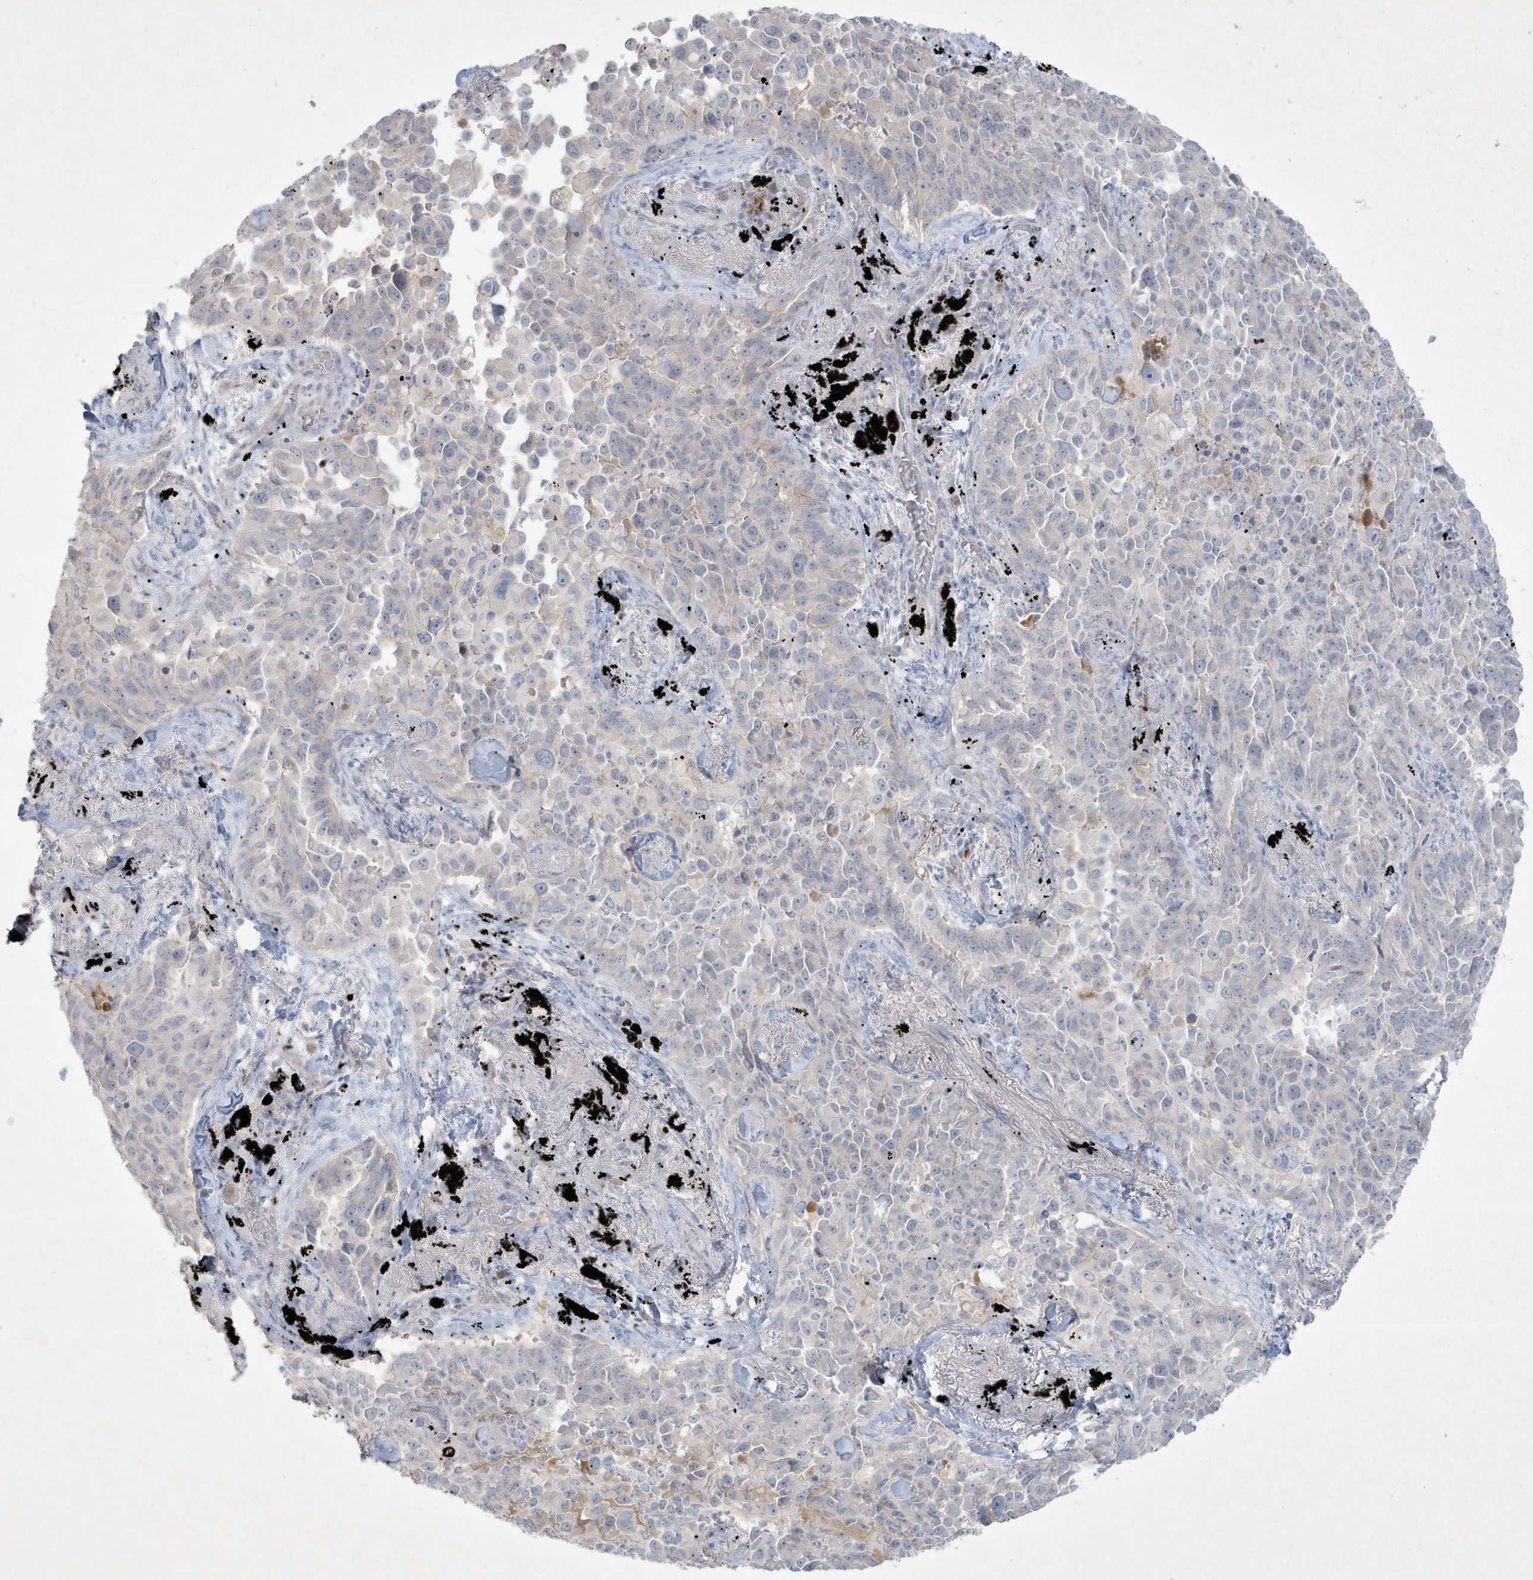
{"staining": {"intensity": "negative", "quantity": "none", "location": "none"}, "tissue": "lung cancer", "cell_type": "Tumor cells", "image_type": "cancer", "snomed": [{"axis": "morphology", "description": "Adenocarcinoma, NOS"}, {"axis": "topography", "description": "Lung"}], "caption": "This is a micrograph of immunohistochemistry staining of adenocarcinoma (lung), which shows no positivity in tumor cells.", "gene": "CCDC24", "patient": {"sex": "female", "age": 67}}